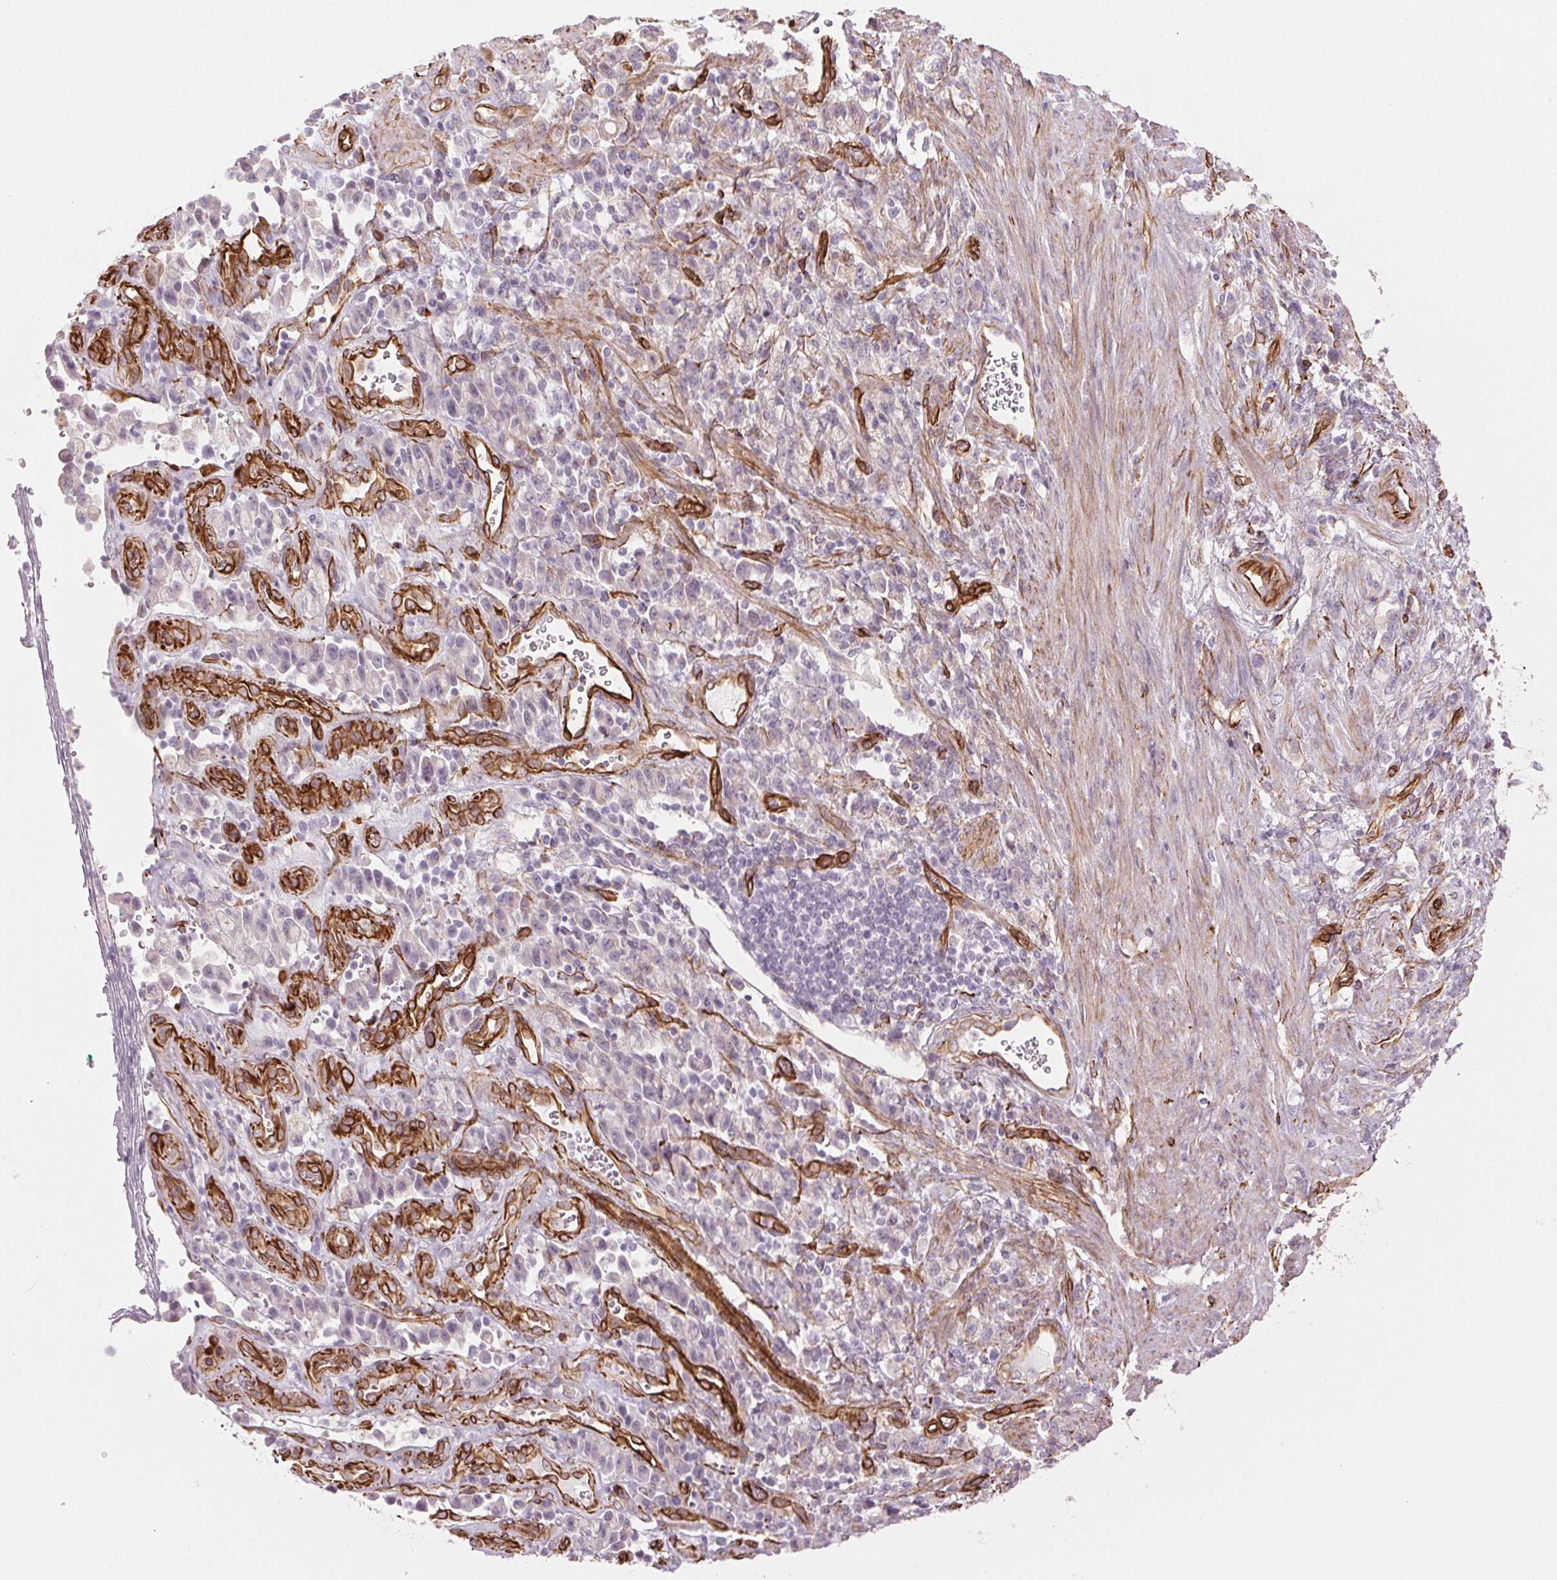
{"staining": {"intensity": "negative", "quantity": "none", "location": "none"}, "tissue": "stomach cancer", "cell_type": "Tumor cells", "image_type": "cancer", "snomed": [{"axis": "morphology", "description": "Adenocarcinoma, NOS"}, {"axis": "topography", "description": "Stomach"}], "caption": "Immunohistochemical staining of human adenocarcinoma (stomach) demonstrates no significant positivity in tumor cells.", "gene": "CLPS", "patient": {"sex": "male", "age": 77}}